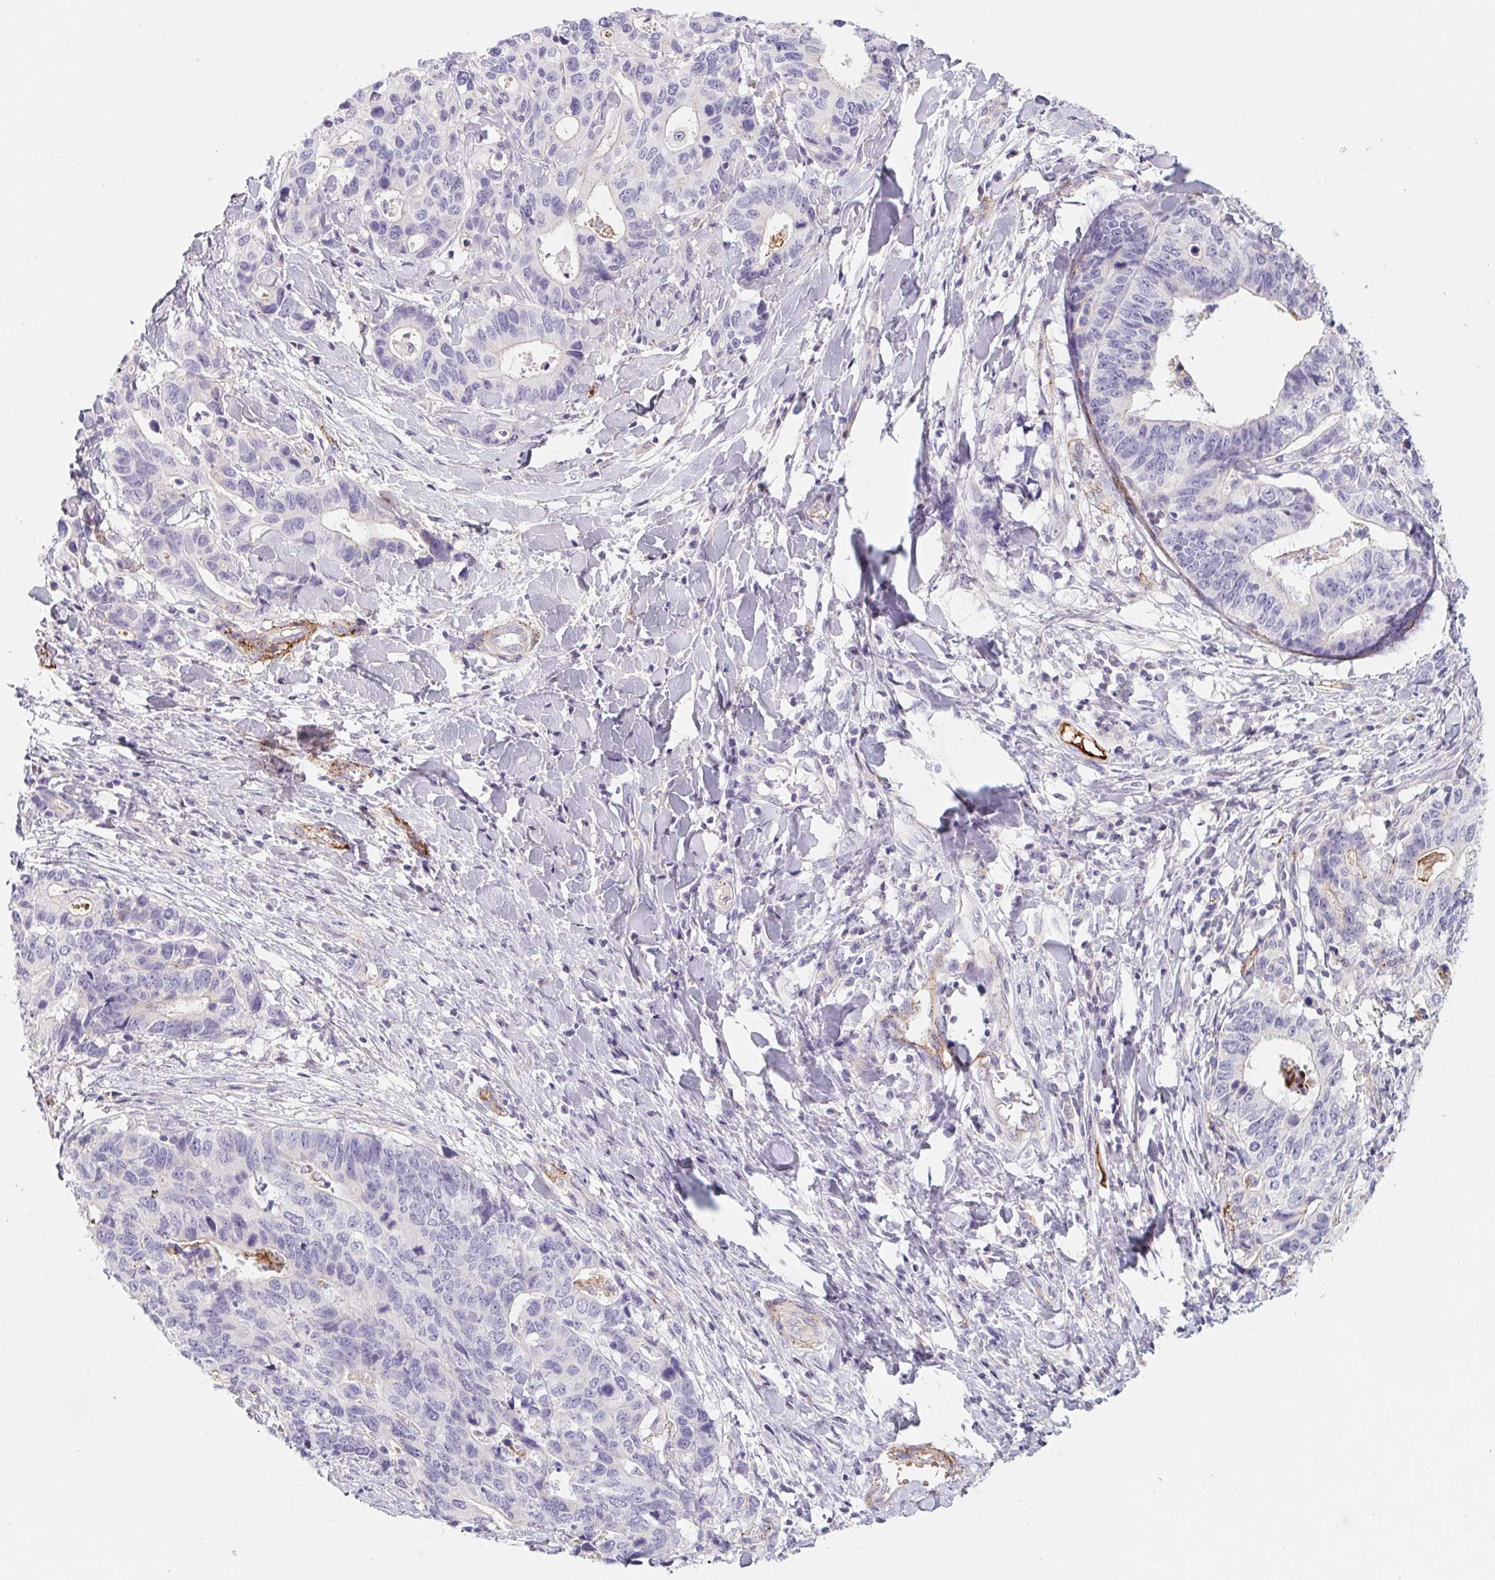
{"staining": {"intensity": "negative", "quantity": "none", "location": "none"}, "tissue": "stomach cancer", "cell_type": "Tumor cells", "image_type": "cancer", "snomed": [{"axis": "morphology", "description": "Adenocarcinoma, NOS"}, {"axis": "topography", "description": "Stomach, upper"}], "caption": "A photomicrograph of human adenocarcinoma (stomach) is negative for staining in tumor cells.", "gene": "LPA", "patient": {"sex": "female", "age": 67}}